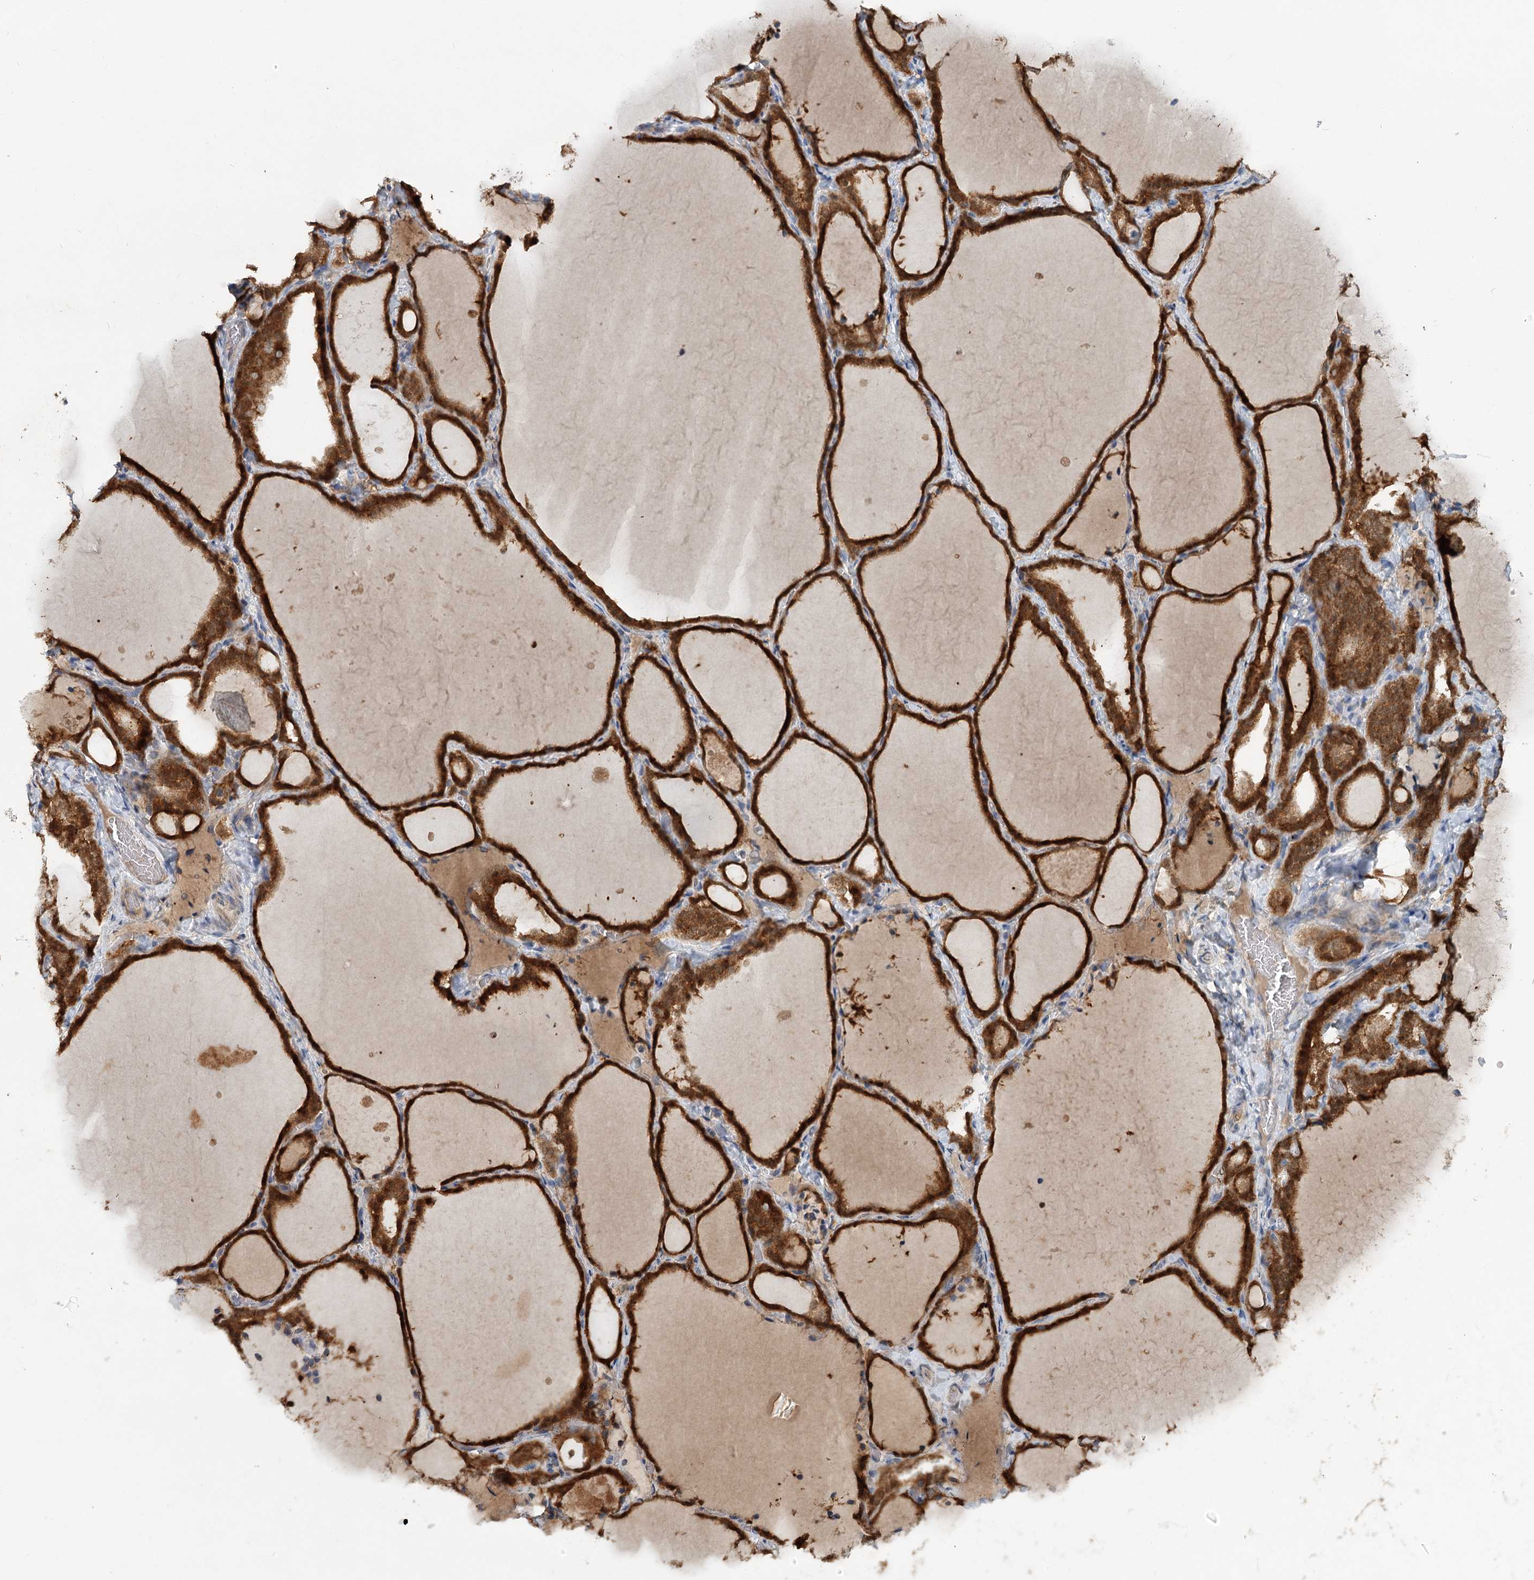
{"staining": {"intensity": "strong", "quantity": ">75%", "location": "cytoplasmic/membranous"}, "tissue": "thyroid gland", "cell_type": "Glandular cells", "image_type": "normal", "snomed": [{"axis": "morphology", "description": "Normal tissue, NOS"}, {"axis": "topography", "description": "Thyroid gland"}], "caption": "IHC (DAB (3,3'-diaminobenzidine)) staining of unremarkable thyroid gland shows strong cytoplasmic/membranous protein staining in approximately >75% of glandular cells. The protein is stained brown, and the nuclei are stained in blue (DAB (3,3'-diaminobenzidine) IHC with brightfield microscopy, high magnification).", "gene": "PYROXD2", "patient": {"sex": "female", "age": 22}}